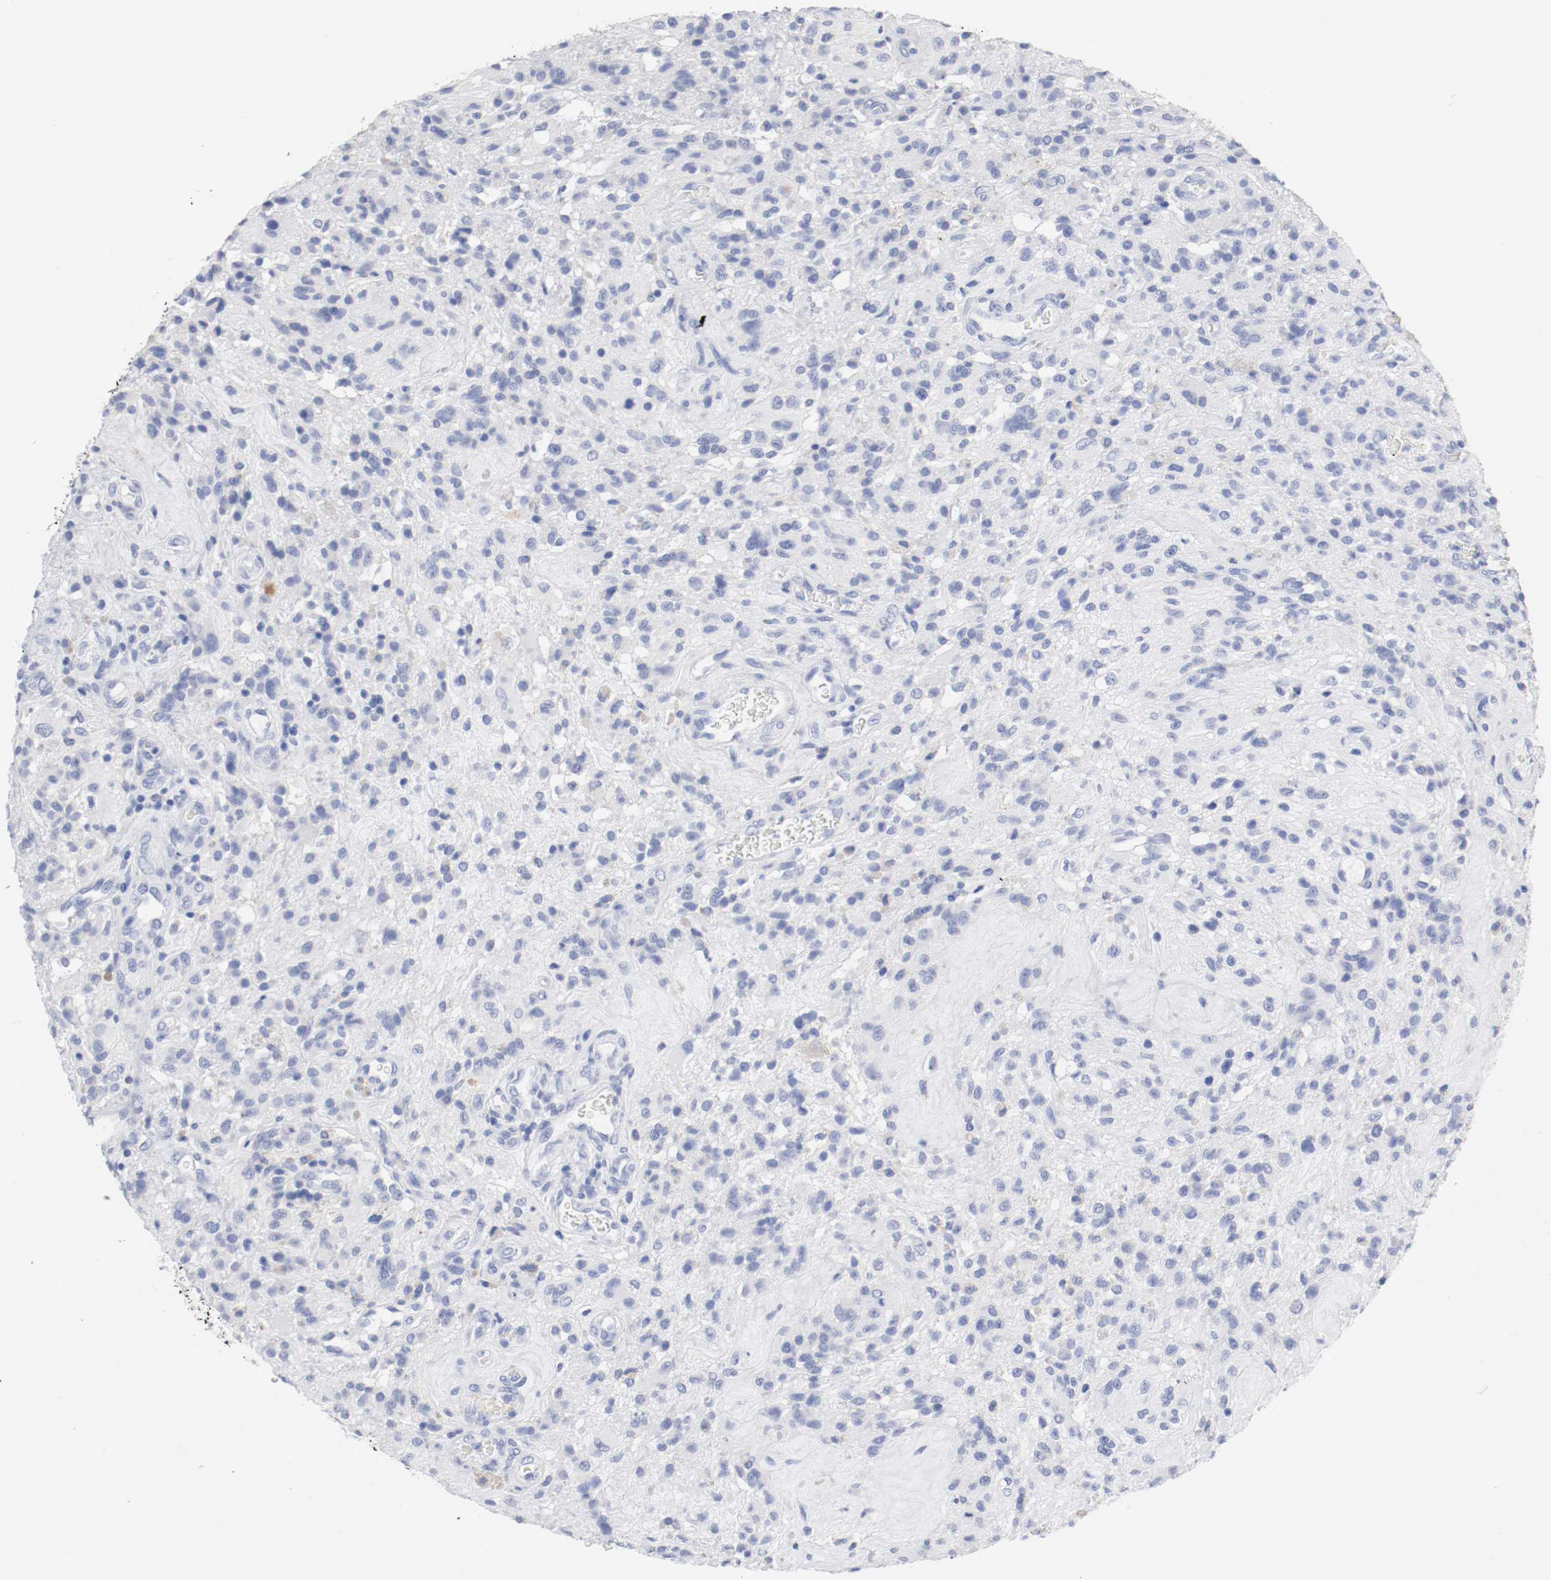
{"staining": {"intensity": "negative", "quantity": "none", "location": "none"}, "tissue": "glioma", "cell_type": "Tumor cells", "image_type": "cancer", "snomed": [{"axis": "morphology", "description": "Normal tissue, NOS"}, {"axis": "morphology", "description": "Glioma, malignant, High grade"}, {"axis": "topography", "description": "Cerebral cortex"}], "caption": "The histopathology image displays no staining of tumor cells in glioma. (Immunohistochemistry, brightfield microscopy, high magnification).", "gene": "GAD1", "patient": {"sex": "male", "age": 56}}